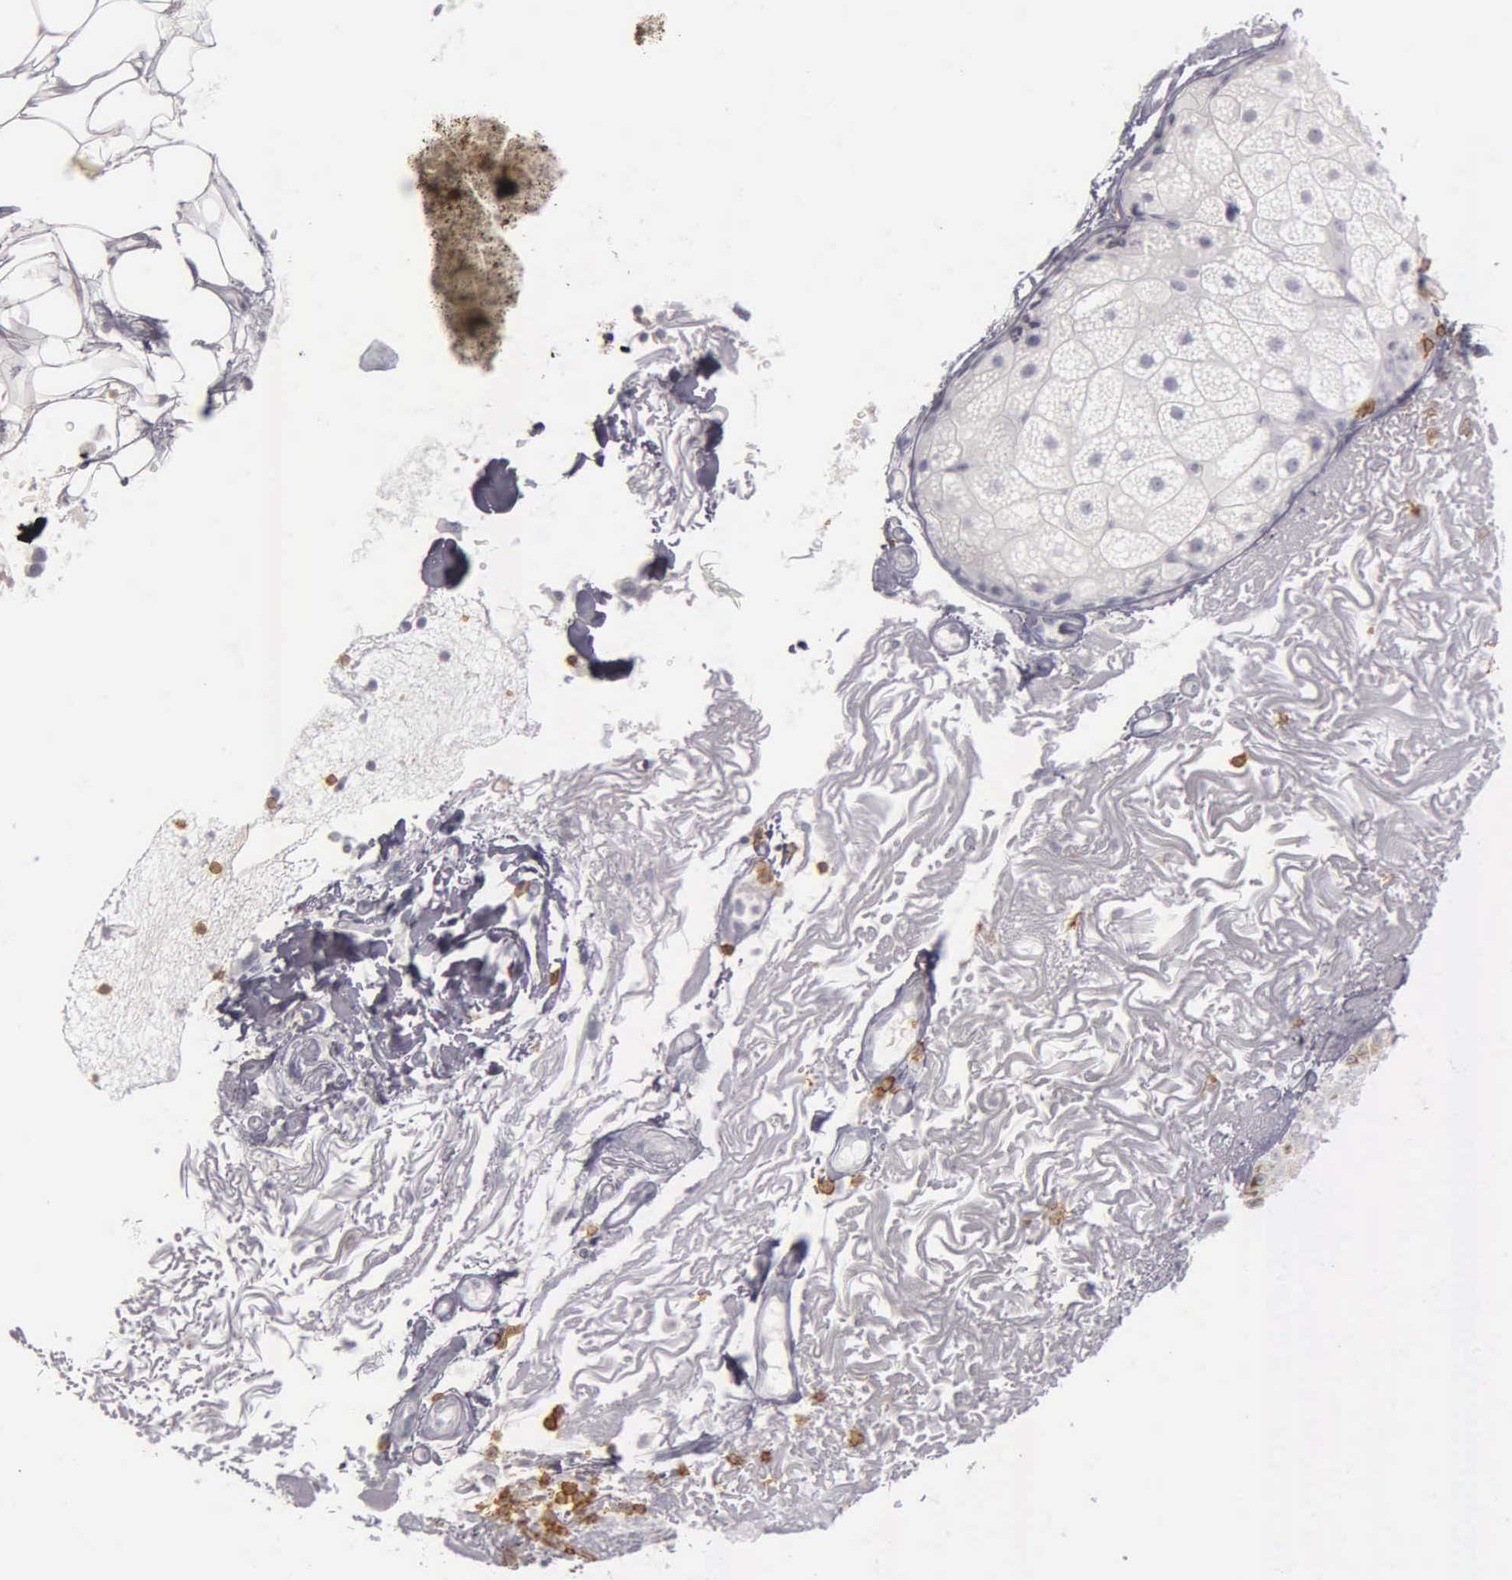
{"staining": {"intensity": "negative", "quantity": "none", "location": "none"}, "tissue": "skin", "cell_type": "Fibroblasts", "image_type": "normal", "snomed": [{"axis": "morphology", "description": "Normal tissue, NOS"}, {"axis": "topography", "description": "Skin"}], "caption": "Immunohistochemistry (IHC) micrograph of unremarkable skin: human skin stained with DAB (3,3'-diaminobenzidine) demonstrates no significant protein positivity in fibroblasts. Brightfield microscopy of immunohistochemistry (IHC) stained with DAB (3,3'-diaminobenzidine) (brown) and hematoxylin (blue), captured at high magnification.", "gene": "CD3E", "patient": {"sex": "female", "age": 90}}